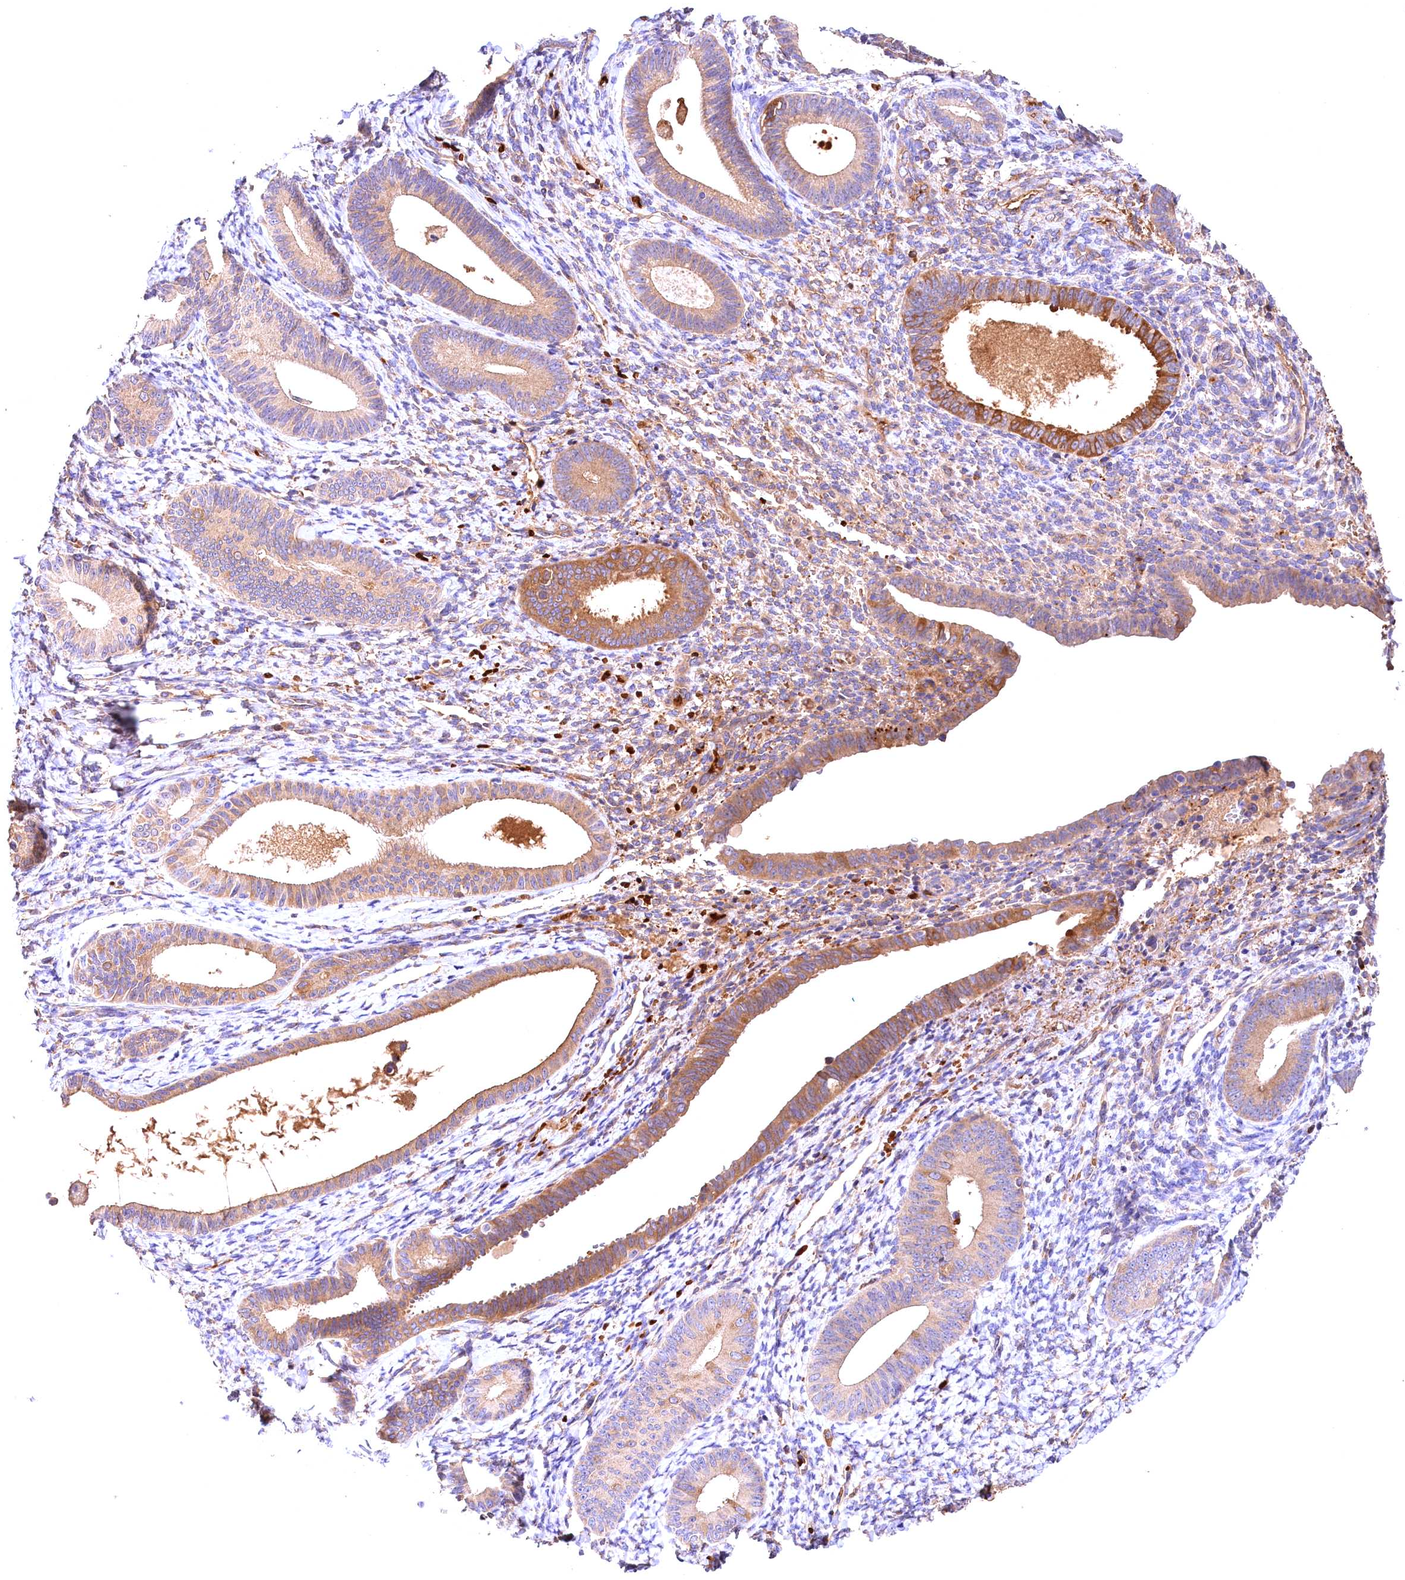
{"staining": {"intensity": "moderate", "quantity": "<25%", "location": "cytoplasmic/membranous"}, "tissue": "endometrium", "cell_type": "Cells in endometrial stroma", "image_type": "normal", "snomed": [{"axis": "morphology", "description": "Normal tissue, NOS"}, {"axis": "topography", "description": "Endometrium"}], "caption": "This micrograph displays immunohistochemistry staining of unremarkable endometrium, with low moderate cytoplasmic/membranous positivity in approximately <25% of cells in endometrial stroma.", "gene": "PHAF1", "patient": {"sex": "female", "age": 65}}